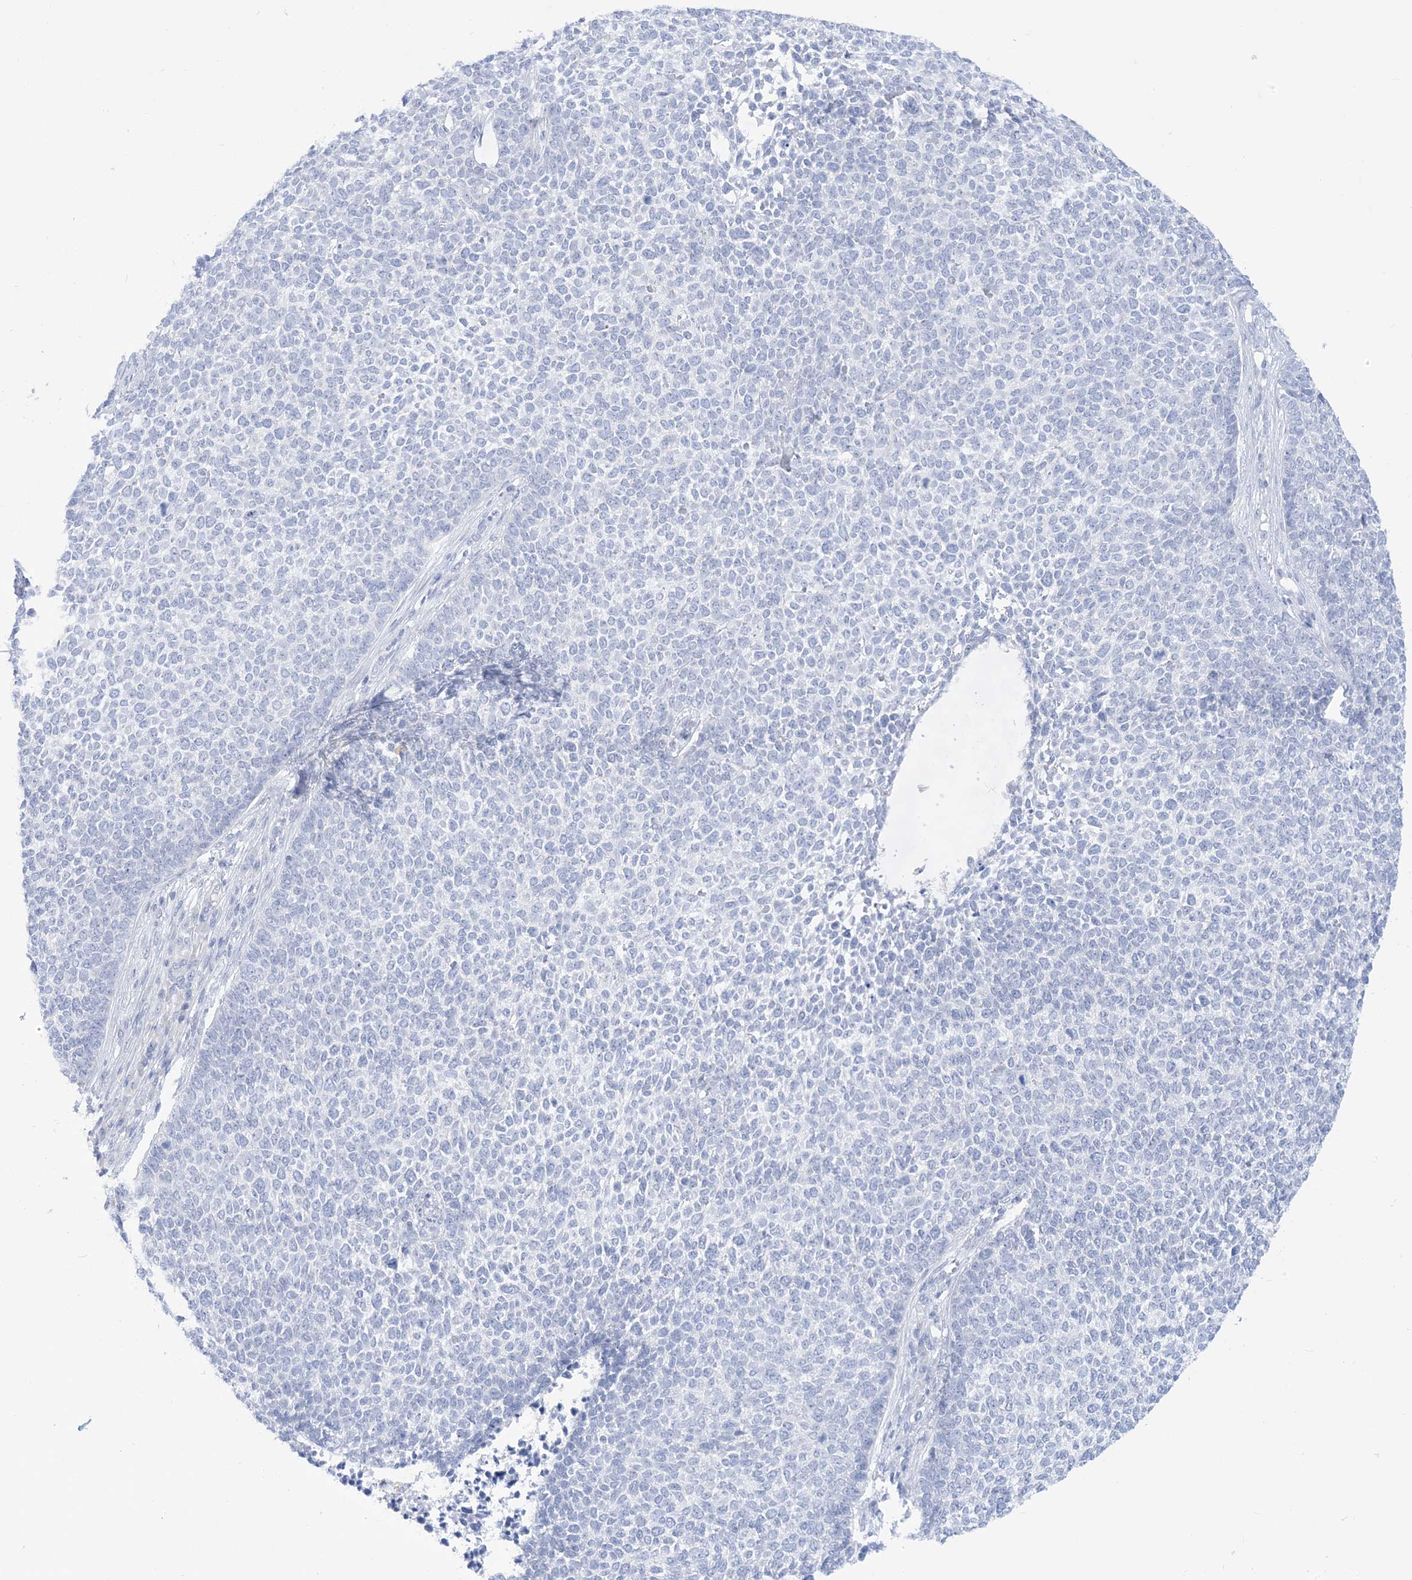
{"staining": {"intensity": "negative", "quantity": "none", "location": "none"}, "tissue": "skin cancer", "cell_type": "Tumor cells", "image_type": "cancer", "snomed": [{"axis": "morphology", "description": "Basal cell carcinoma"}, {"axis": "topography", "description": "Skin"}], "caption": "Basal cell carcinoma (skin) stained for a protein using IHC demonstrates no positivity tumor cells.", "gene": "MARS2", "patient": {"sex": "female", "age": 84}}